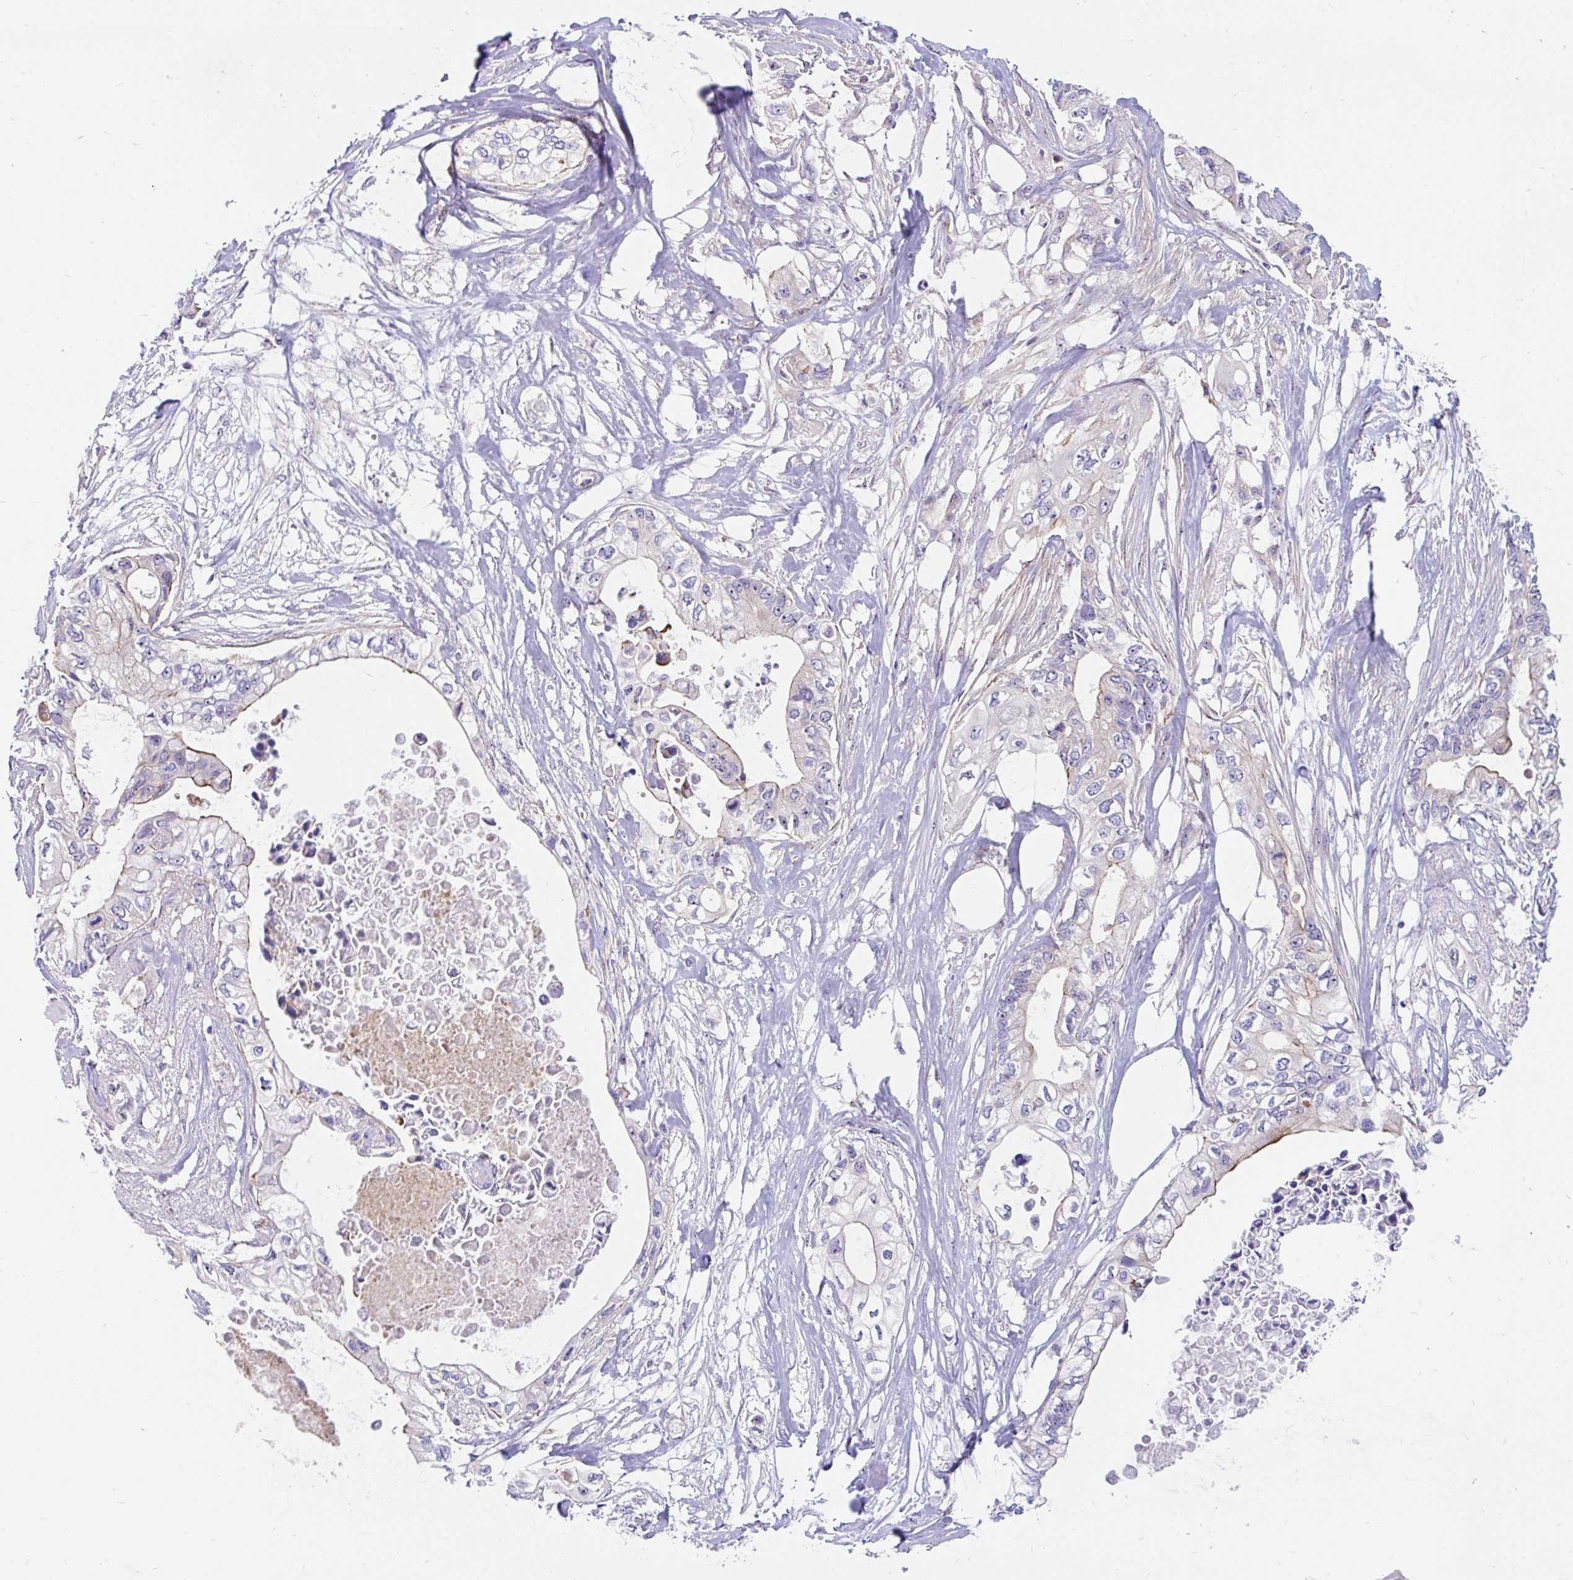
{"staining": {"intensity": "moderate", "quantity": "<25%", "location": "cytoplasmic/membranous"}, "tissue": "pancreatic cancer", "cell_type": "Tumor cells", "image_type": "cancer", "snomed": [{"axis": "morphology", "description": "Adenocarcinoma, NOS"}, {"axis": "topography", "description": "Pancreas"}], "caption": "Immunohistochemistry (IHC) of adenocarcinoma (pancreatic) exhibits low levels of moderate cytoplasmic/membranous staining in approximately <25% of tumor cells. (brown staining indicates protein expression, while blue staining denotes nuclei).", "gene": "LRRC26", "patient": {"sex": "female", "age": 63}}